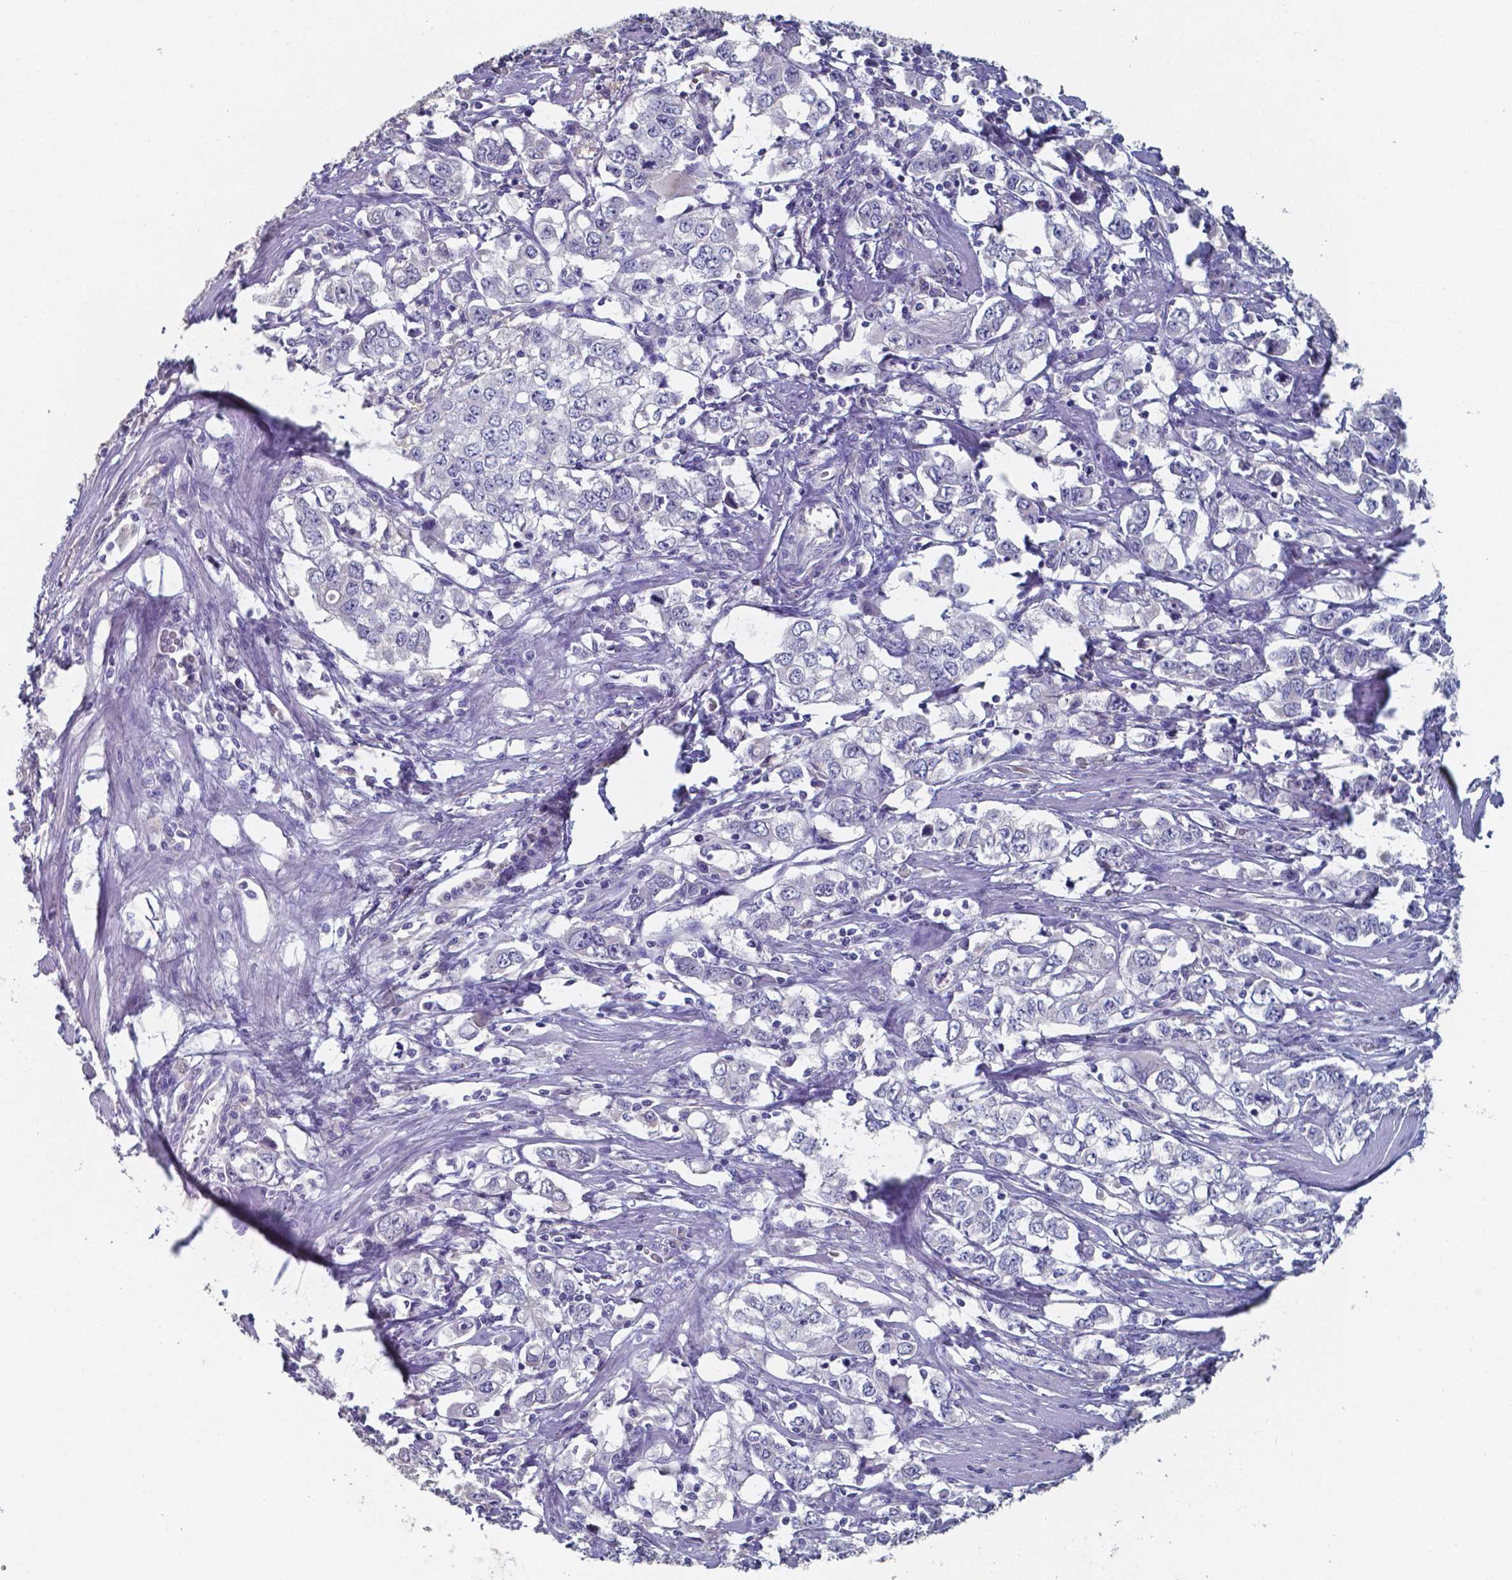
{"staining": {"intensity": "negative", "quantity": "none", "location": "none"}, "tissue": "stomach cancer", "cell_type": "Tumor cells", "image_type": "cancer", "snomed": [{"axis": "morphology", "description": "Adenocarcinoma, NOS"}, {"axis": "topography", "description": "Stomach, lower"}], "caption": "The histopathology image shows no significant positivity in tumor cells of stomach adenocarcinoma.", "gene": "FOXJ1", "patient": {"sex": "female", "age": 72}}